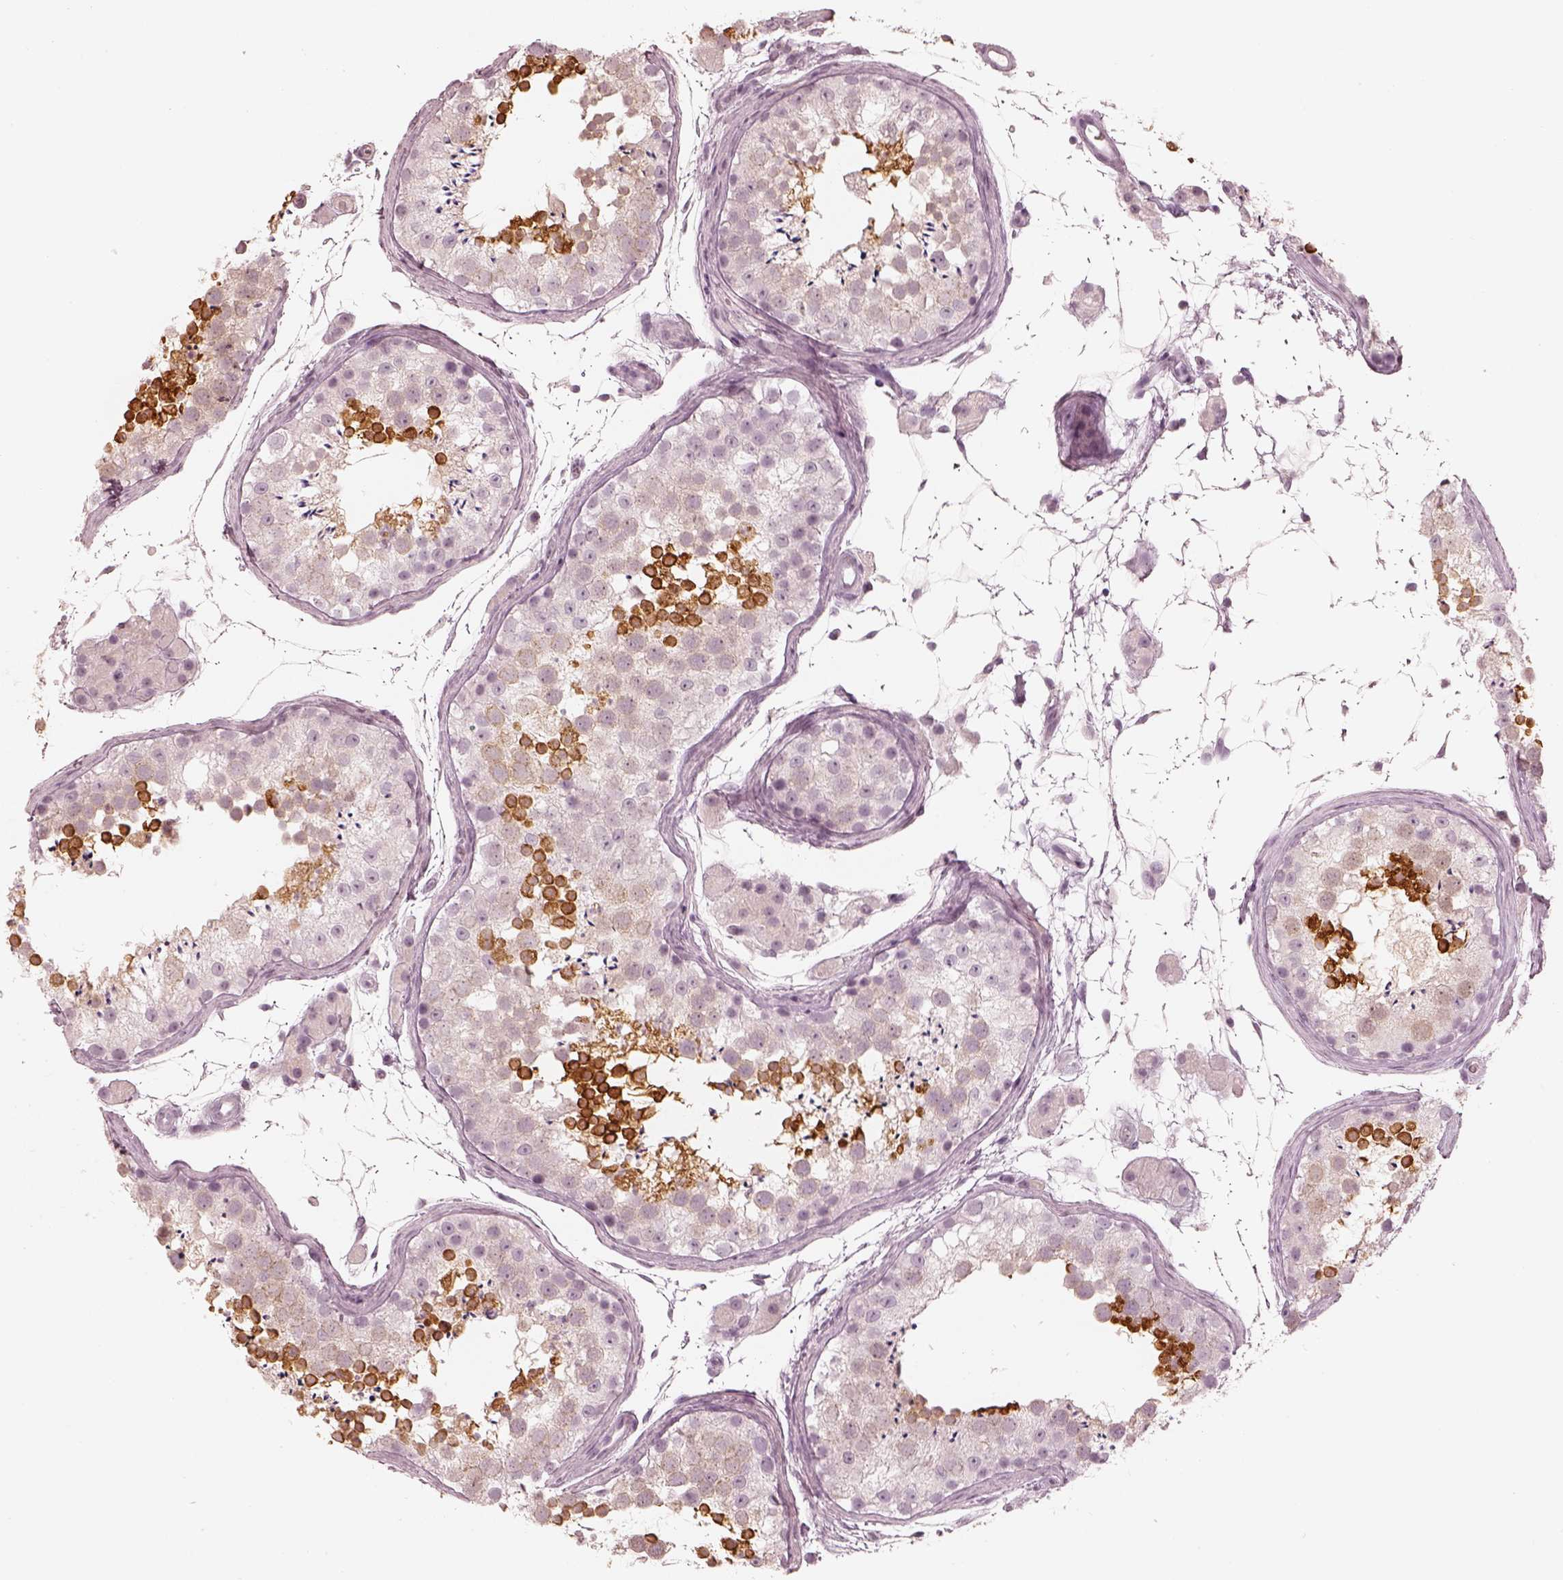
{"staining": {"intensity": "strong", "quantity": "<25%", "location": "cytoplasmic/membranous"}, "tissue": "testis", "cell_type": "Cells in seminiferous ducts", "image_type": "normal", "snomed": [{"axis": "morphology", "description": "Normal tissue, NOS"}, {"axis": "topography", "description": "Testis"}], "caption": "High-power microscopy captured an immunohistochemistry (IHC) micrograph of unremarkable testis, revealing strong cytoplasmic/membranous positivity in about <25% of cells in seminiferous ducts.", "gene": "CALR3", "patient": {"sex": "male", "age": 41}}